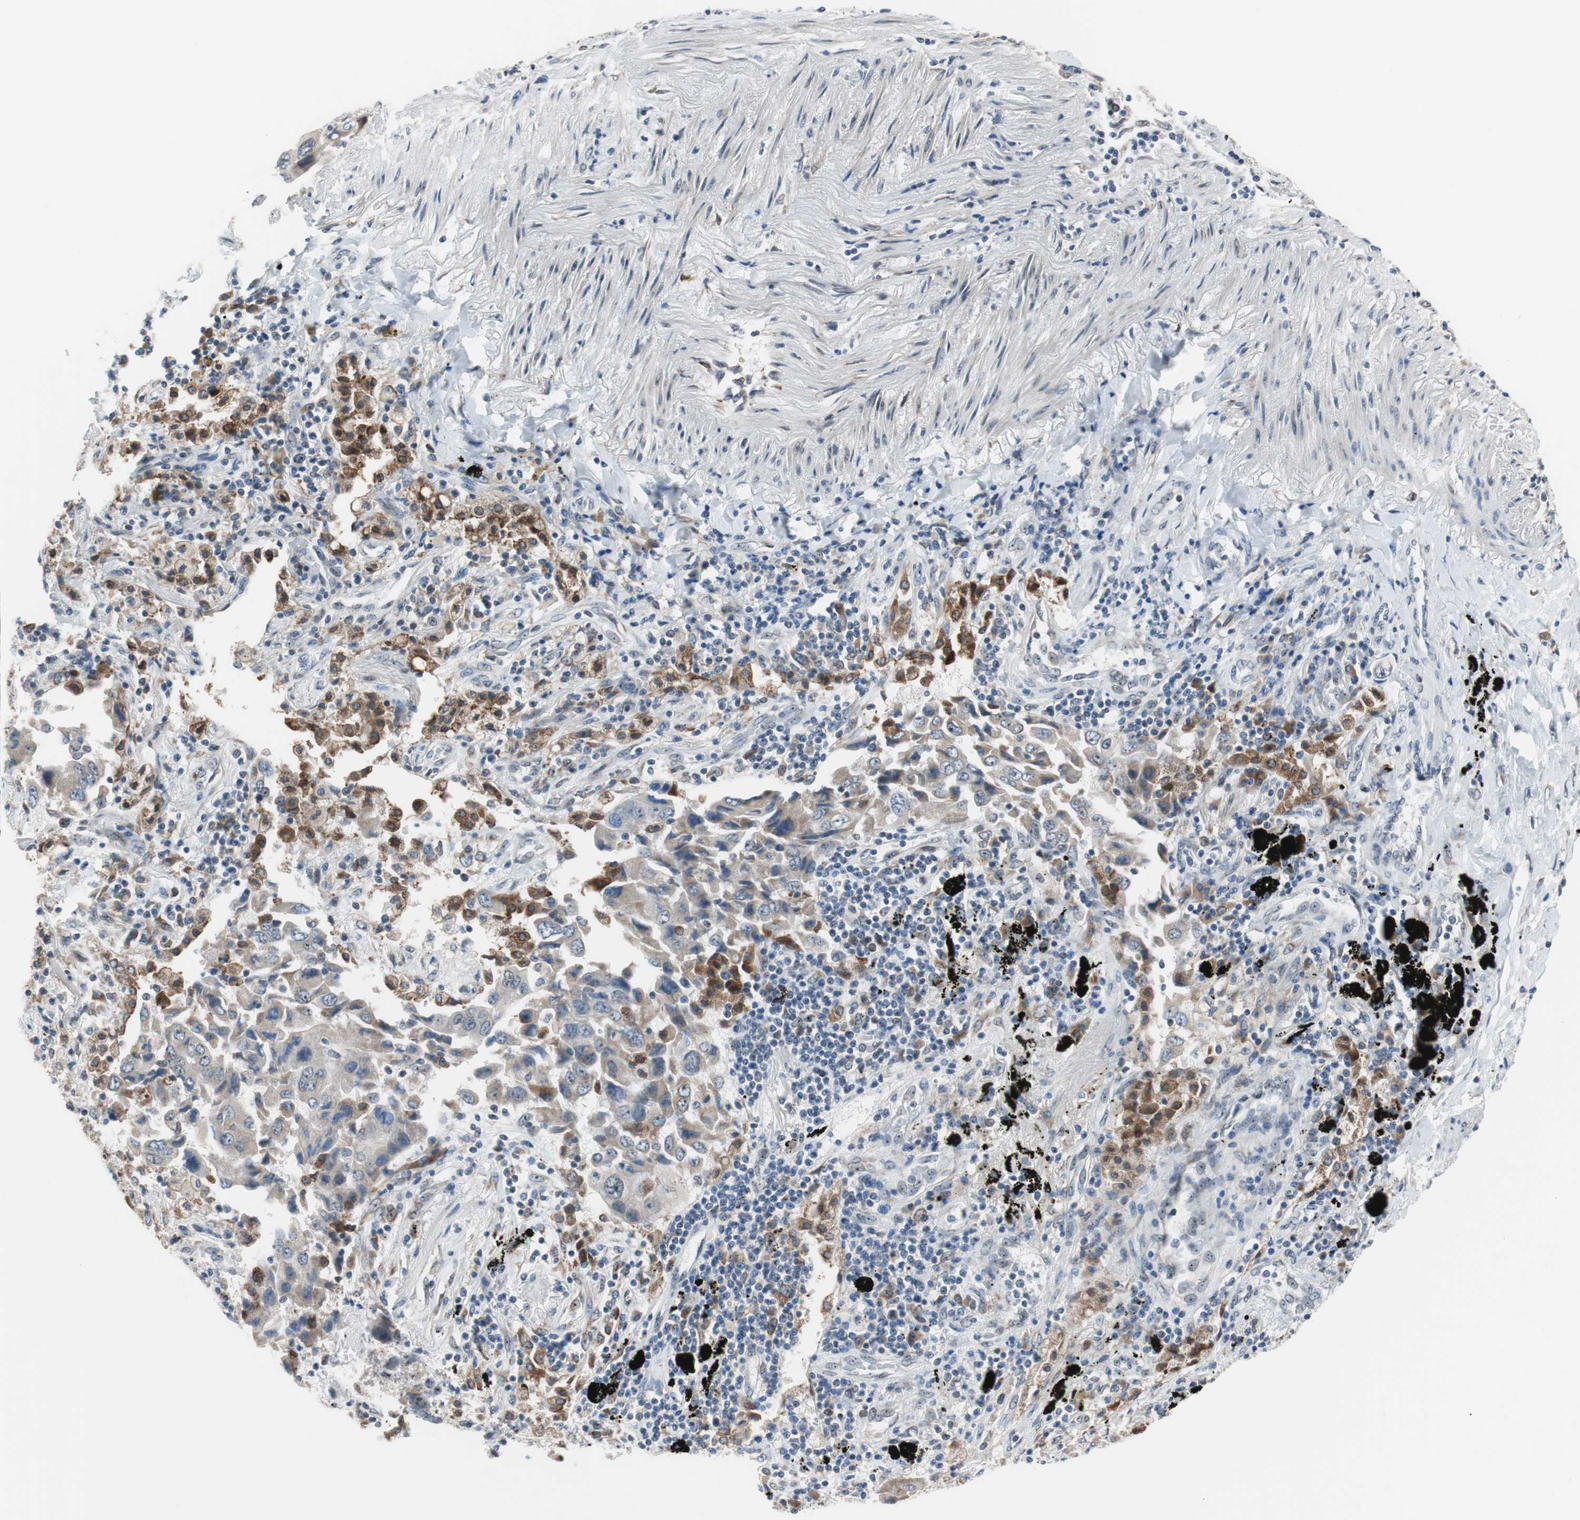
{"staining": {"intensity": "weak", "quantity": ">75%", "location": "cytoplasmic/membranous"}, "tissue": "lung cancer", "cell_type": "Tumor cells", "image_type": "cancer", "snomed": [{"axis": "morphology", "description": "Adenocarcinoma, NOS"}, {"axis": "topography", "description": "Lung"}], "caption": "Human lung cancer (adenocarcinoma) stained for a protein (brown) exhibits weak cytoplasmic/membranous positive staining in about >75% of tumor cells.", "gene": "TMED7", "patient": {"sex": "female", "age": 65}}